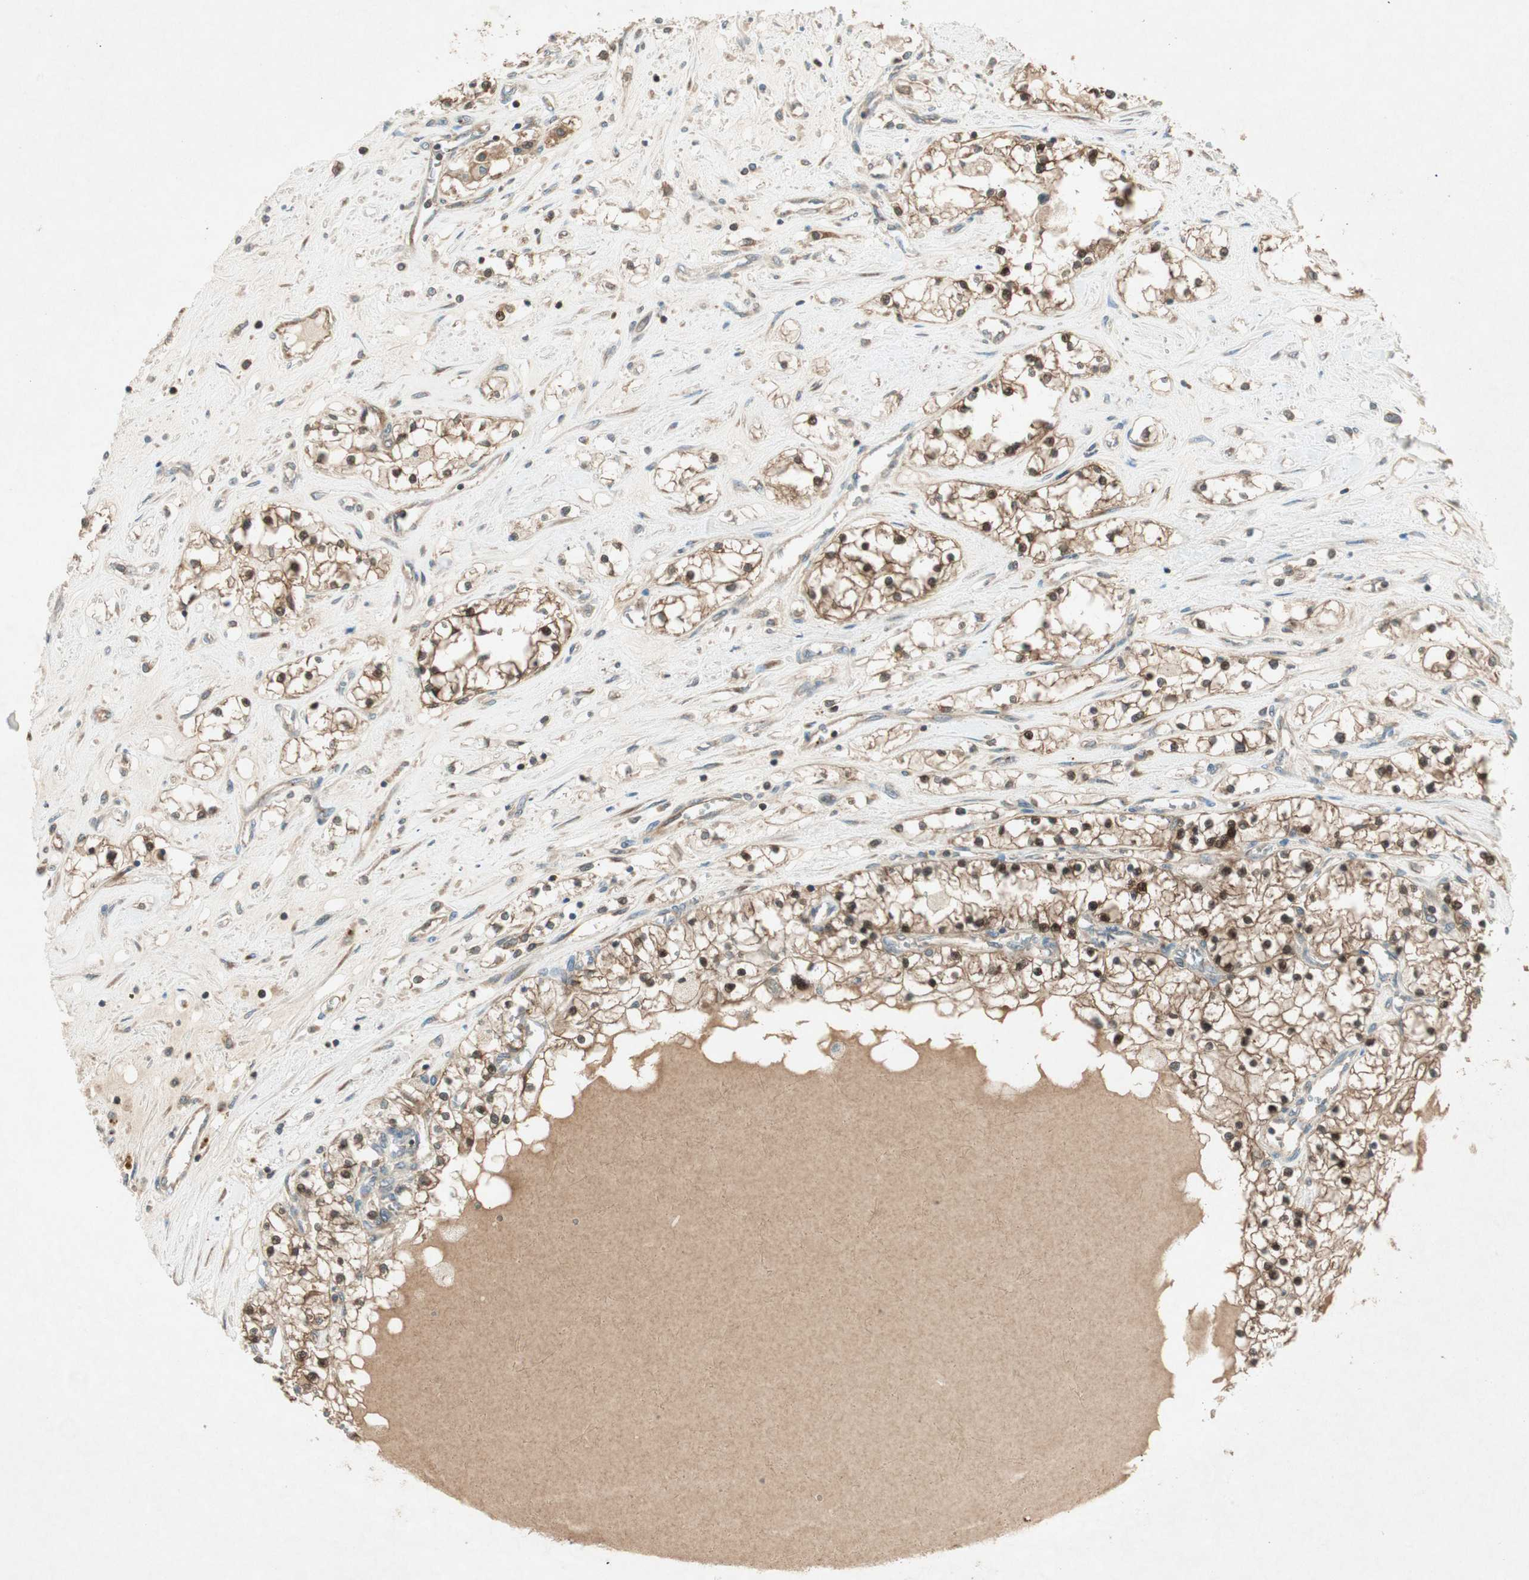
{"staining": {"intensity": "strong", "quantity": ">75%", "location": "cytoplasmic/membranous,nuclear"}, "tissue": "renal cancer", "cell_type": "Tumor cells", "image_type": "cancer", "snomed": [{"axis": "morphology", "description": "Adenocarcinoma, NOS"}, {"axis": "topography", "description": "Kidney"}], "caption": "This image reveals immunohistochemistry (IHC) staining of human renal cancer, with high strong cytoplasmic/membranous and nuclear staining in about >75% of tumor cells.", "gene": "CHADL", "patient": {"sex": "male", "age": 68}}